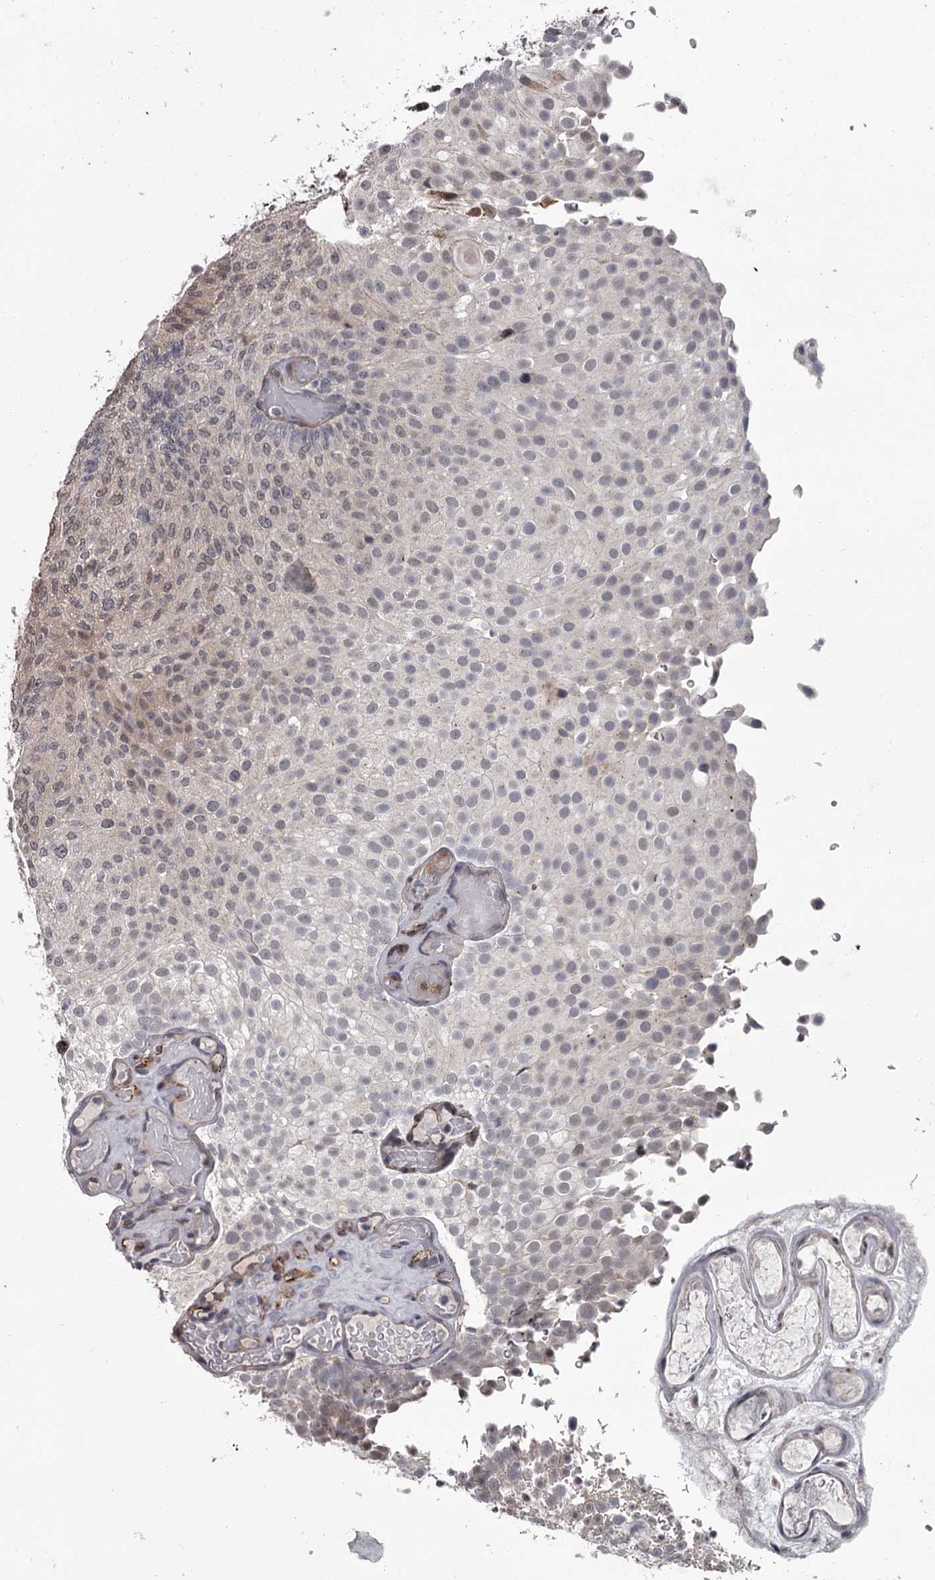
{"staining": {"intensity": "weak", "quantity": "25%-75%", "location": "nuclear"}, "tissue": "urothelial cancer", "cell_type": "Tumor cells", "image_type": "cancer", "snomed": [{"axis": "morphology", "description": "Urothelial carcinoma, Low grade"}, {"axis": "topography", "description": "Urinary bladder"}], "caption": "Immunohistochemical staining of low-grade urothelial carcinoma exhibits low levels of weak nuclear protein expression in approximately 25%-75% of tumor cells.", "gene": "PRPF40B", "patient": {"sex": "male", "age": 78}}